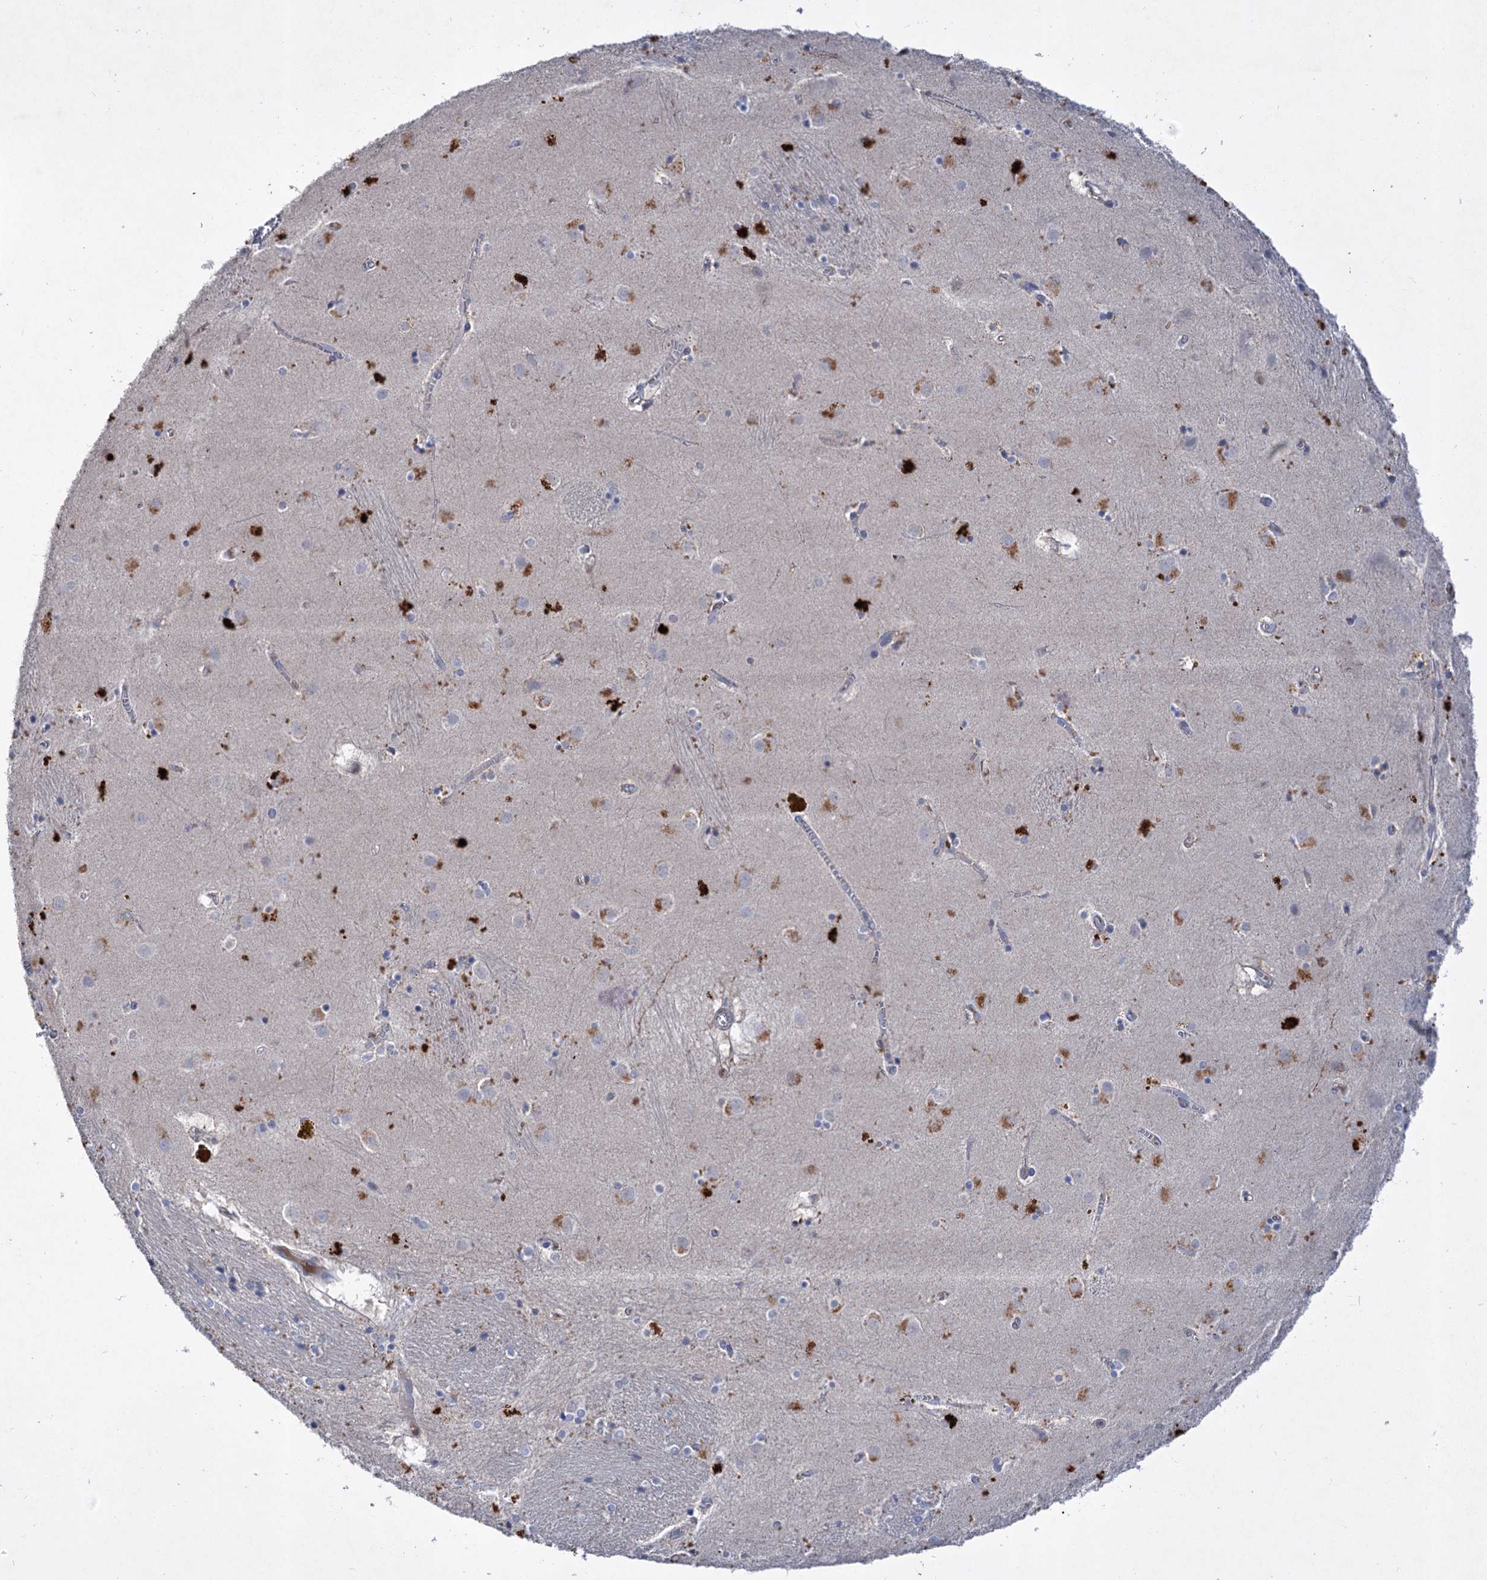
{"staining": {"intensity": "negative", "quantity": "none", "location": "none"}, "tissue": "caudate", "cell_type": "Glial cells", "image_type": "normal", "snomed": [{"axis": "morphology", "description": "Normal tissue, NOS"}, {"axis": "topography", "description": "Lateral ventricle wall"}], "caption": "DAB (3,3'-diaminobenzidine) immunohistochemical staining of benign caudate displays no significant positivity in glial cells. The staining is performed using DAB brown chromogen with nuclei counter-stained in using hematoxylin.", "gene": "ATP4A", "patient": {"sex": "male", "age": 70}}